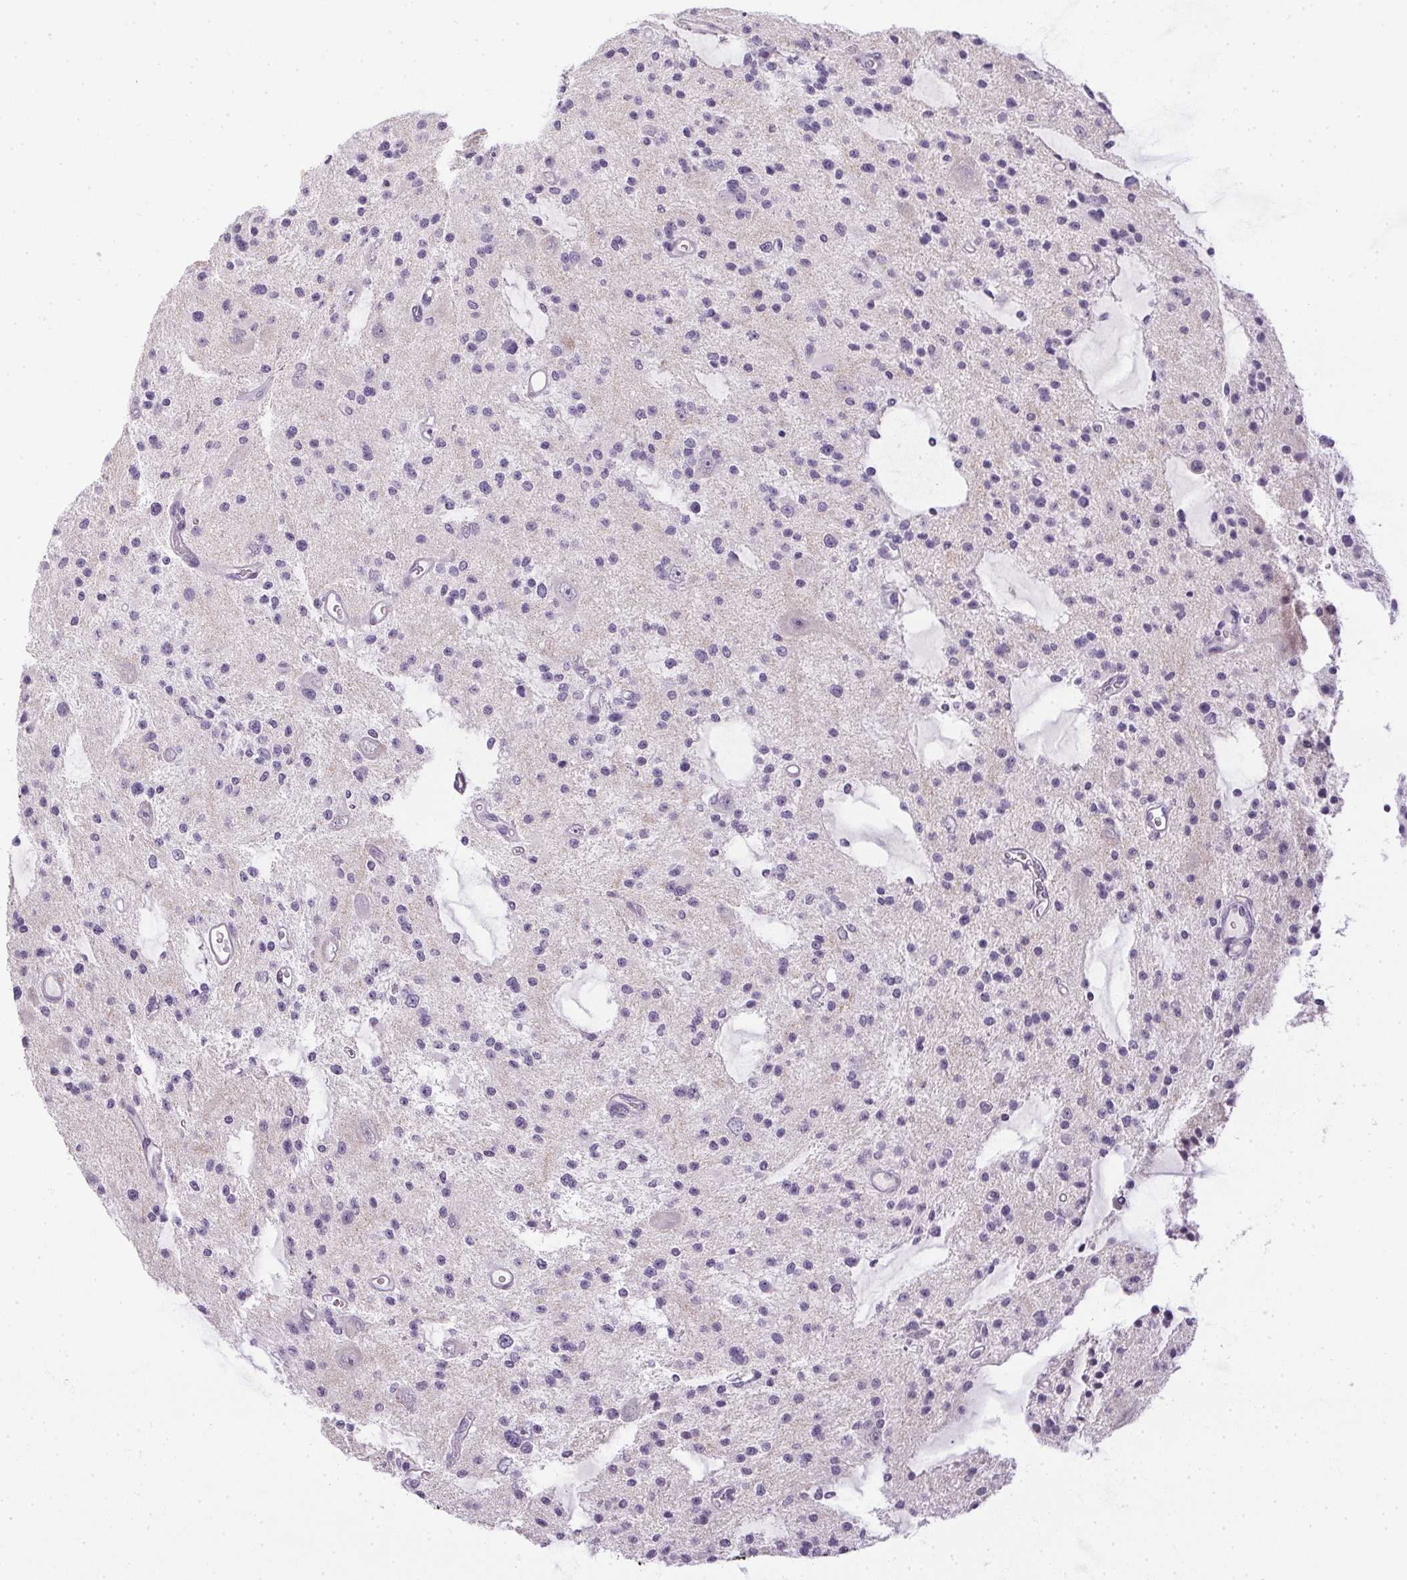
{"staining": {"intensity": "negative", "quantity": "none", "location": "none"}, "tissue": "glioma", "cell_type": "Tumor cells", "image_type": "cancer", "snomed": [{"axis": "morphology", "description": "Glioma, malignant, Low grade"}, {"axis": "topography", "description": "Brain"}], "caption": "Tumor cells show no significant protein expression in low-grade glioma (malignant).", "gene": "GSDMC", "patient": {"sex": "male", "age": 43}}